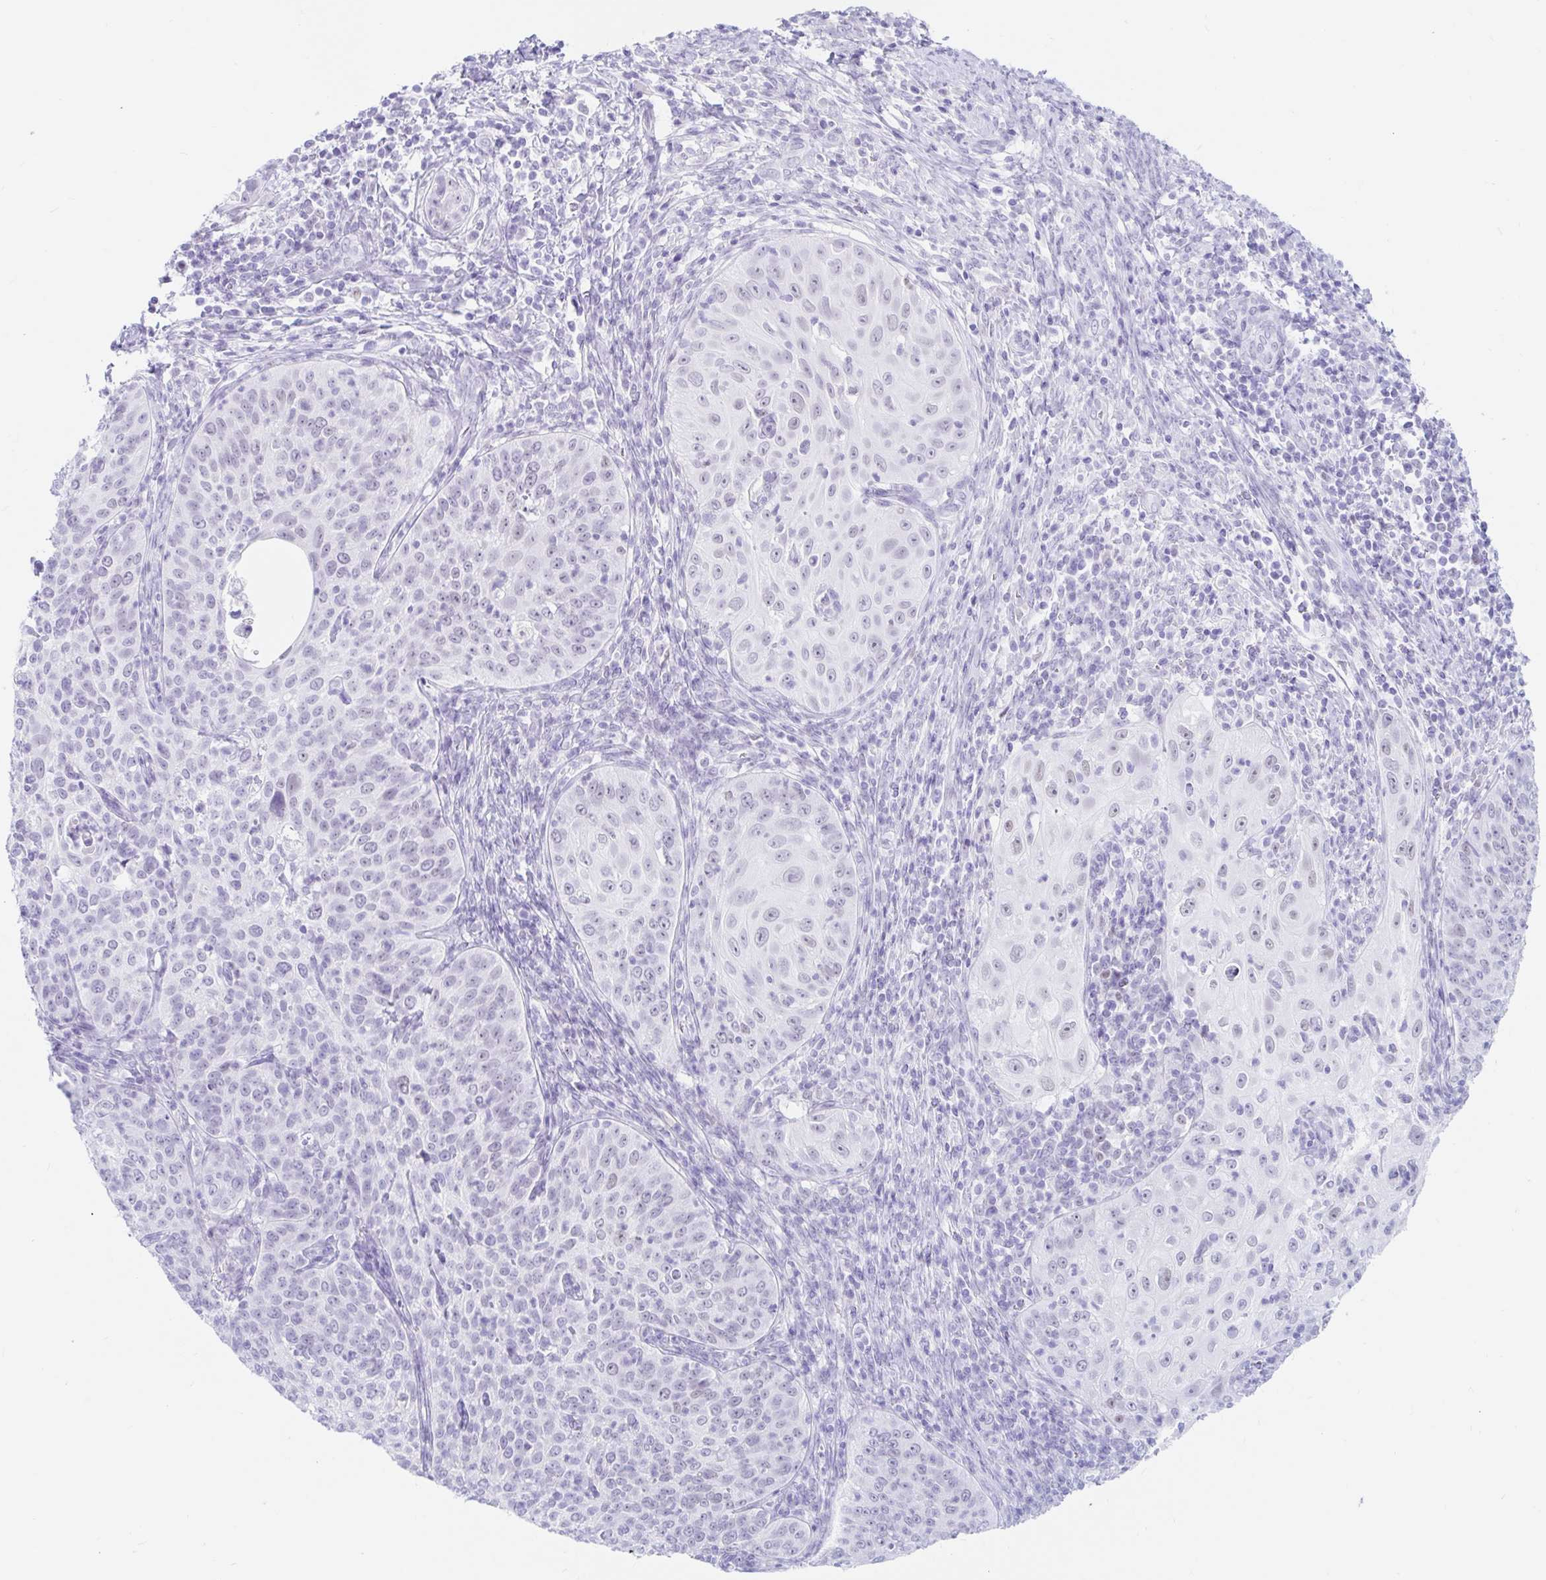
{"staining": {"intensity": "negative", "quantity": "none", "location": "none"}, "tissue": "cervical cancer", "cell_type": "Tumor cells", "image_type": "cancer", "snomed": [{"axis": "morphology", "description": "Squamous cell carcinoma, NOS"}, {"axis": "topography", "description": "Cervix"}], "caption": "Human squamous cell carcinoma (cervical) stained for a protein using IHC demonstrates no positivity in tumor cells.", "gene": "OR6T1", "patient": {"sex": "female", "age": 30}}